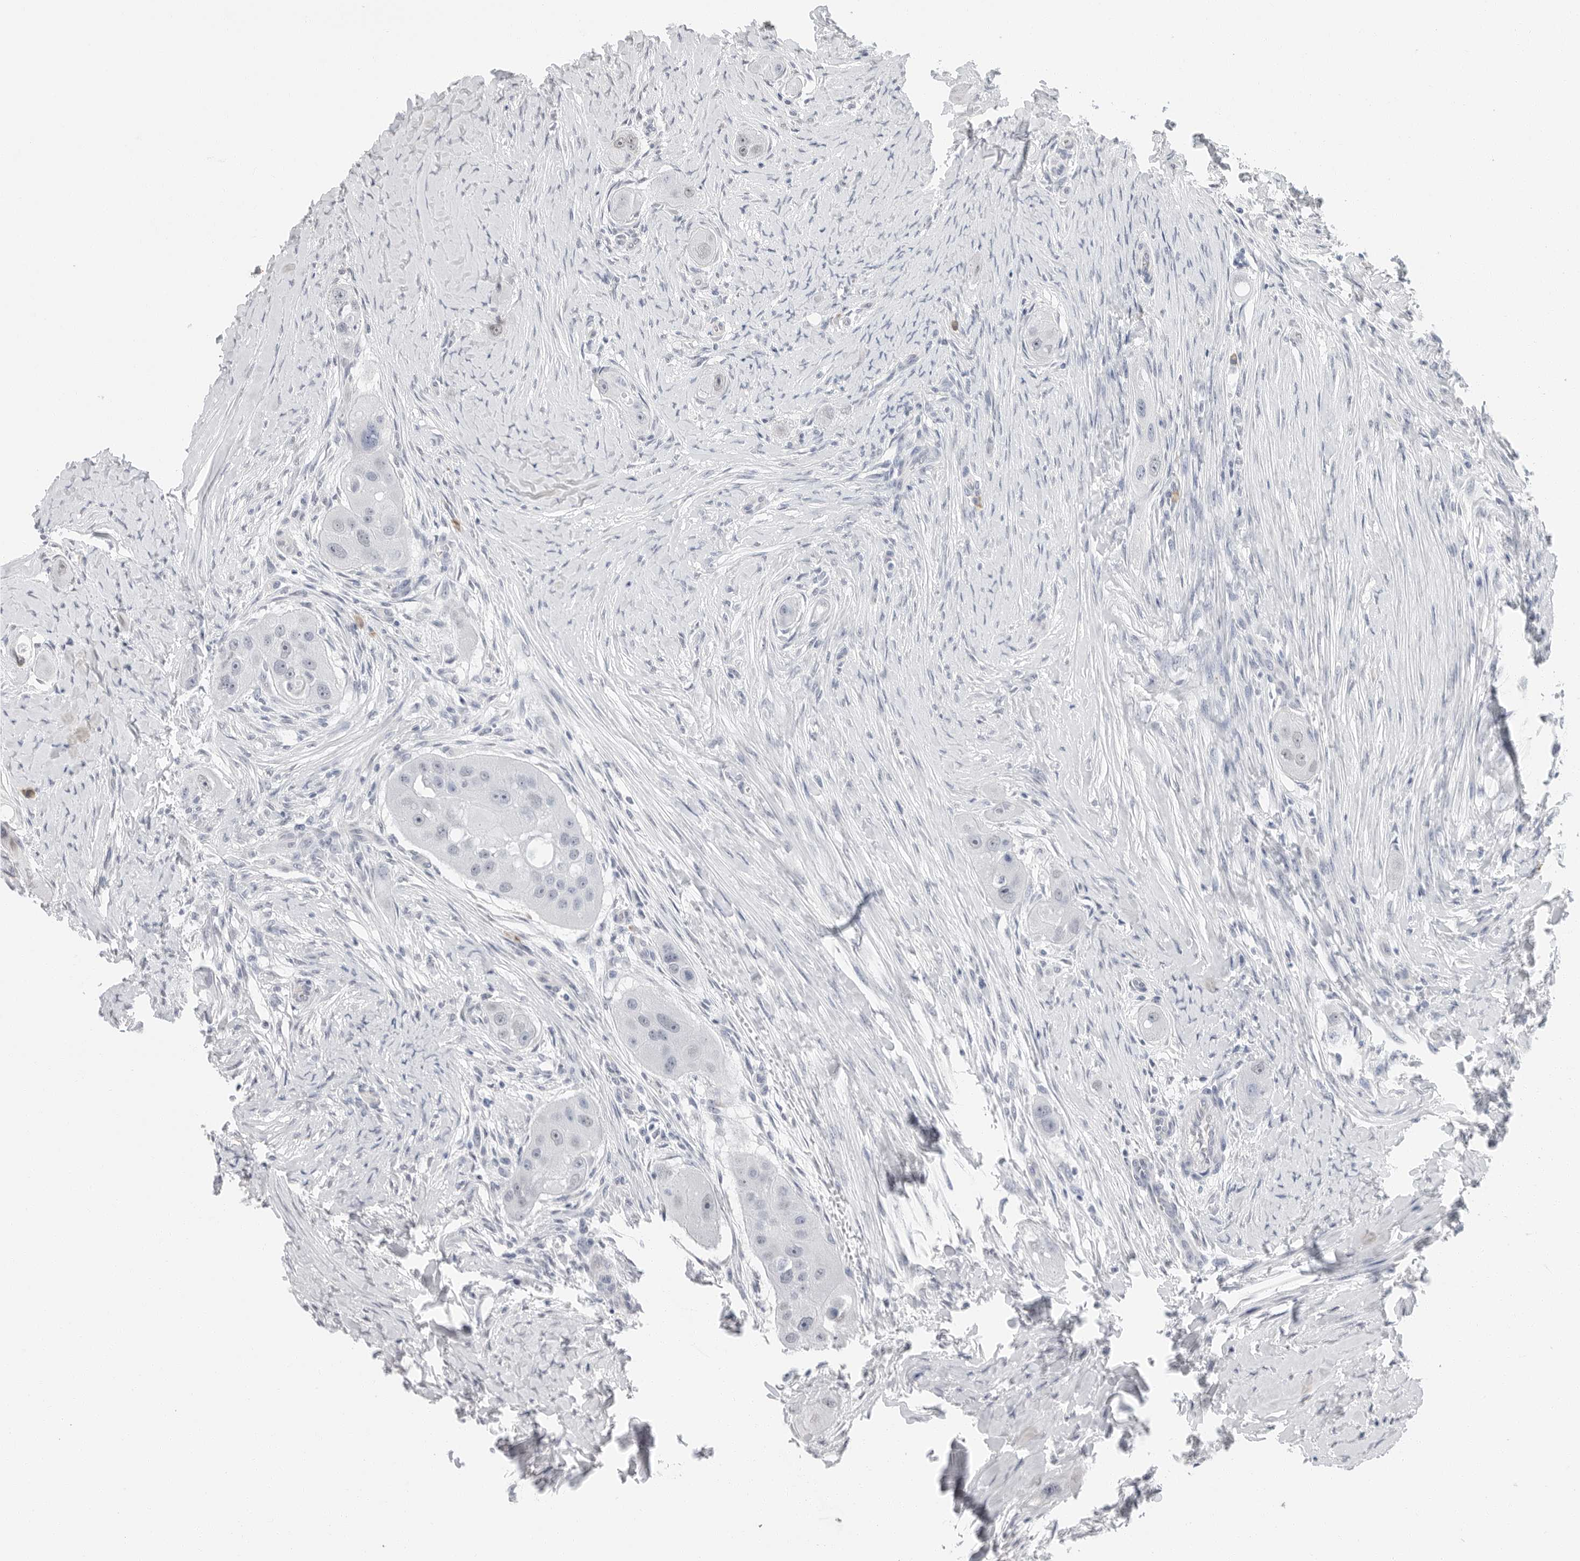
{"staining": {"intensity": "negative", "quantity": "none", "location": "none"}, "tissue": "head and neck cancer", "cell_type": "Tumor cells", "image_type": "cancer", "snomed": [{"axis": "morphology", "description": "Normal tissue, NOS"}, {"axis": "morphology", "description": "Squamous cell carcinoma, NOS"}, {"axis": "topography", "description": "Skeletal muscle"}, {"axis": "topography", "description": "Head-Neck"}], "caption": "Histopathology image shows no significant protein expression in tumor cells of head and neck squamous cell carcinoma. (DAB (3,3'-diaminobenzidine) immunohistochemistry (IHC), high magnification).", "gene": "ARHGEF10", "patient": {"sex": "male", "age": 51}}